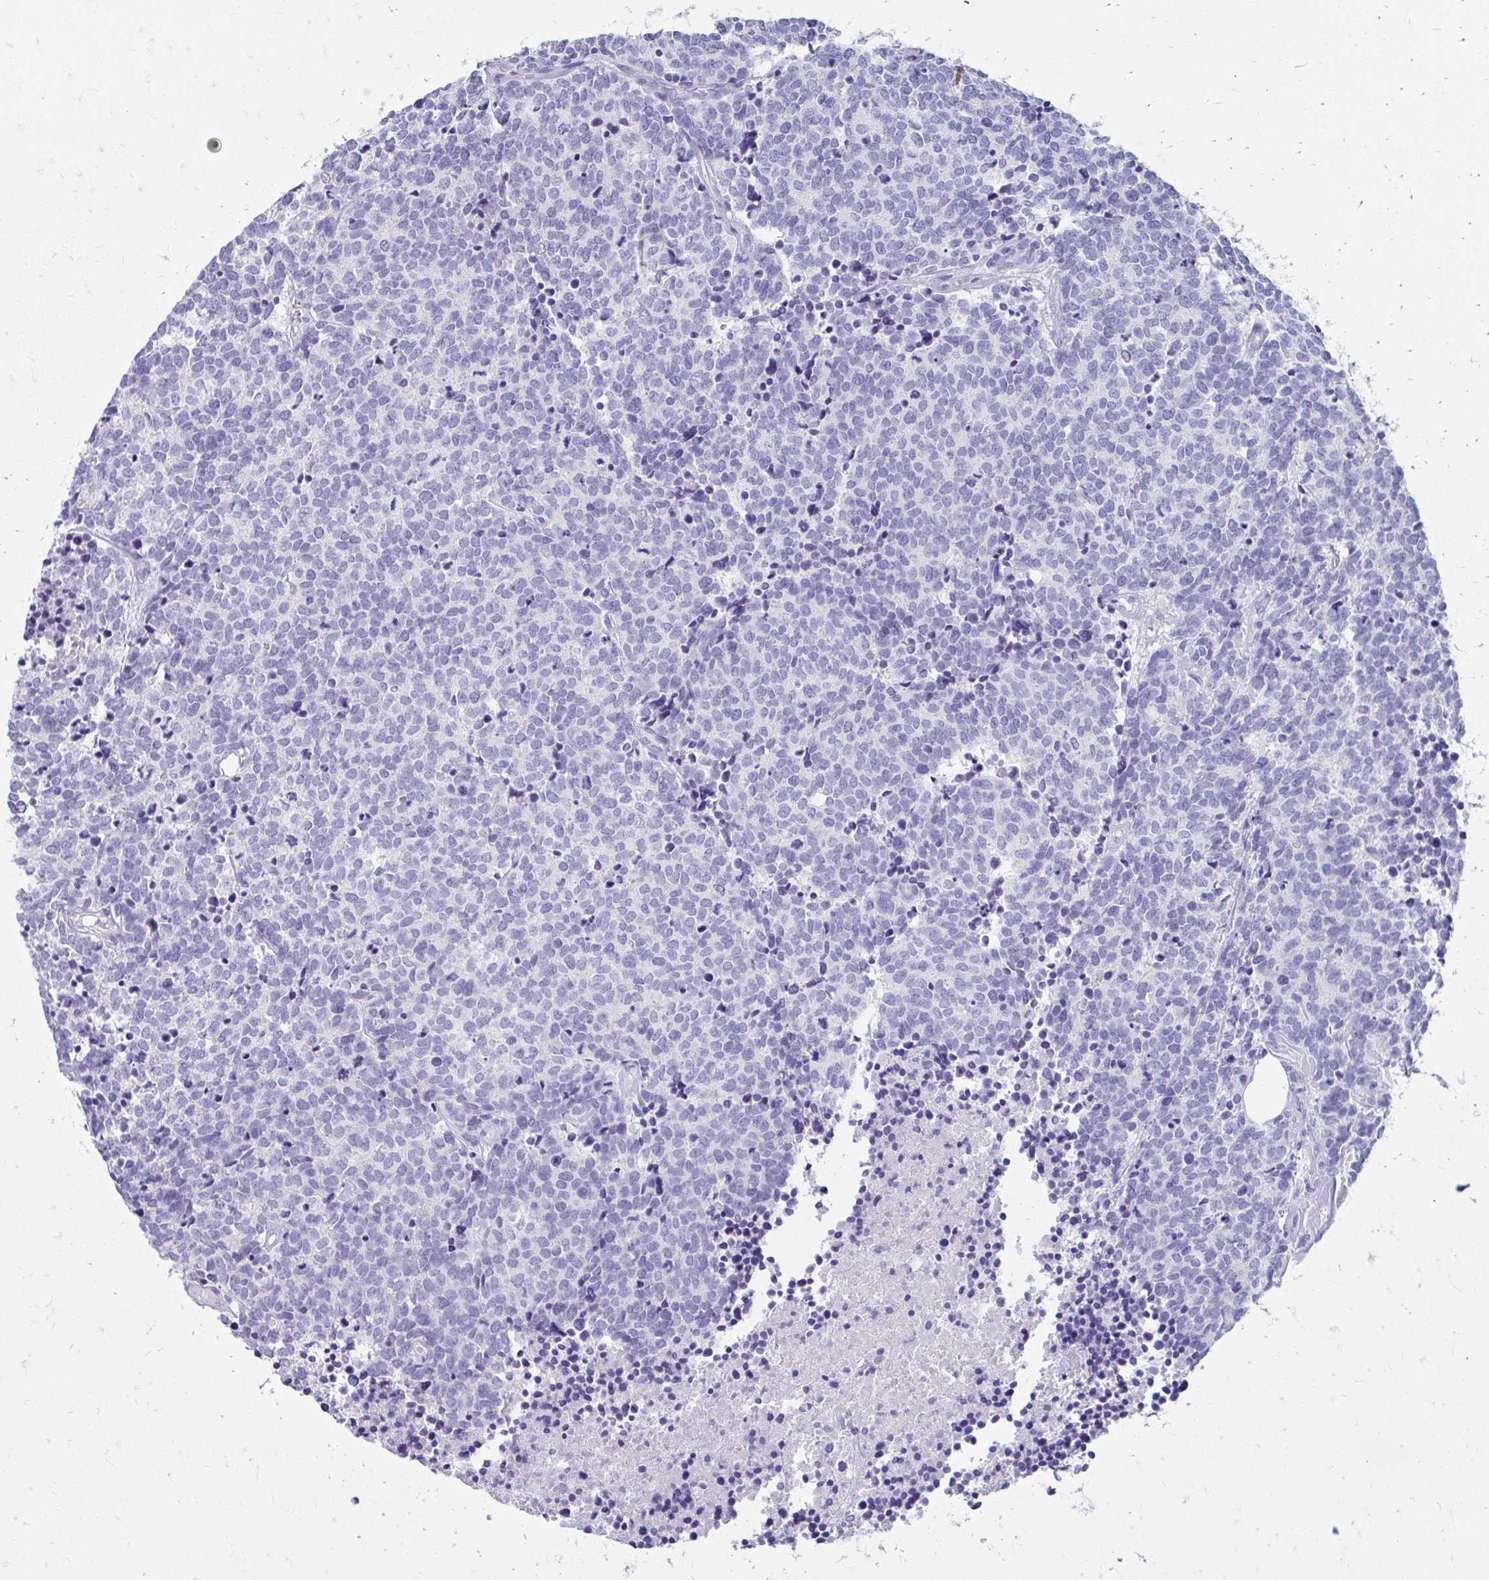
{"staining": {"intensity": "negative", "quantity": "none", "location": "none"}, "tissue": "carcinoid", "cell_type": "Tumor cells", "image_type": "cancer", "snomed": [{"axis": "morphology", "description": "Carcinoid, malignant, NOS"}, {"axis": "topography", "description": "Skin"}], "caption": "Immunohistochemical staining of carcinoid reveals no significant expression in tumor cells. (Stains: DAB immunohistochemistry (IHC) with hematoxylin counter stain, Microscopy: brightfield microscopy at high magnification).", "gene": "KRIT1", "patient": {"sex": "female", "age": 79}}